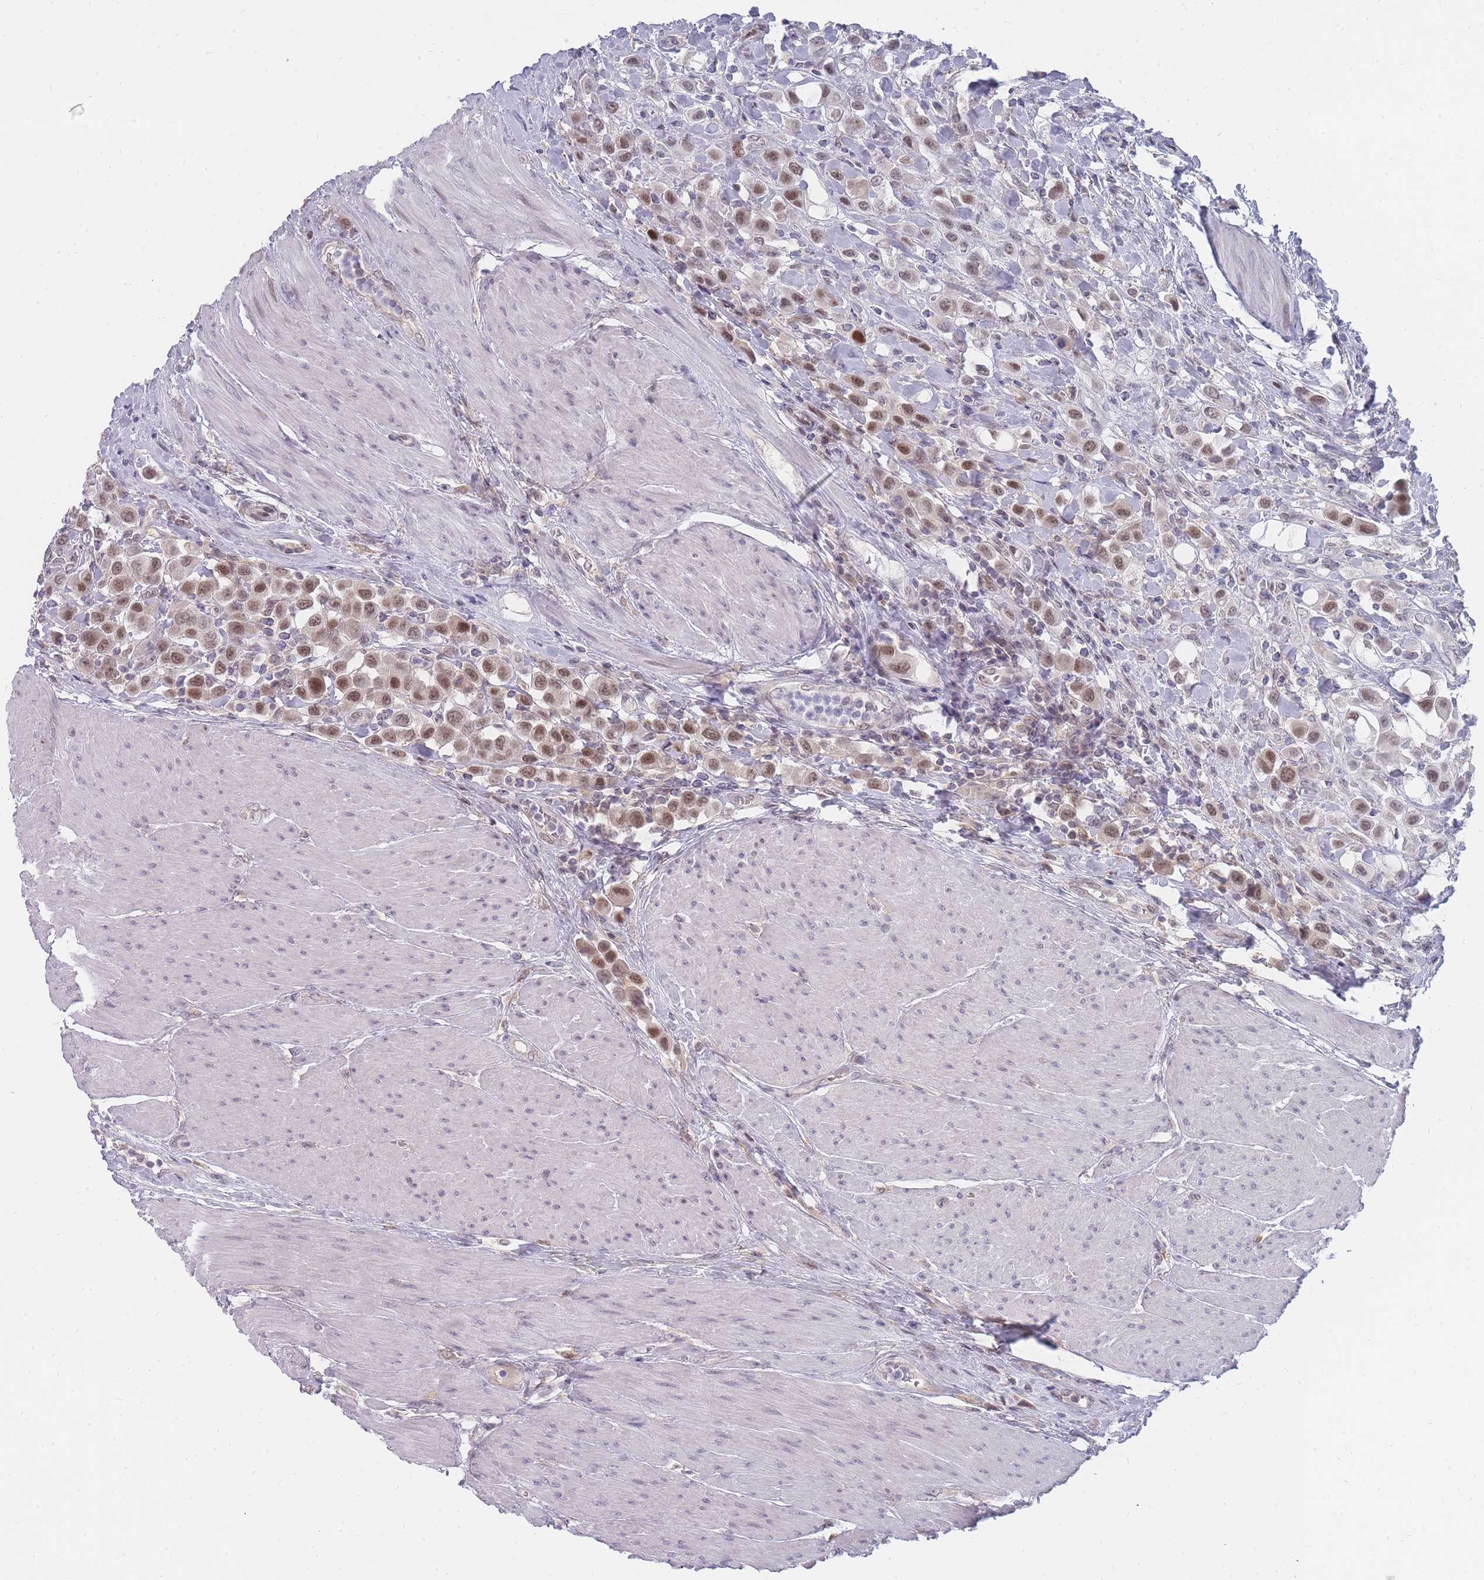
{"staining": {"intensity": "moderate", "quantity": ">75%", "location": "nuclear"}, "tissue": "urothelial cancer", "cell_type": "Tumor cells", "image_type": "cancer", "snomed": [{"axis": "morphology", "description": "Urothelial carcinoma, High grade"}, {"axis": "topography", "description": "Urinary bladder"}], "caption": "Immunohistochemistry (IHC) (DAB (3,3'-diaminobenzidine)) staining of urothelial carcinoma (high-grade) displays moderate nuclear protein staining in approximately >75% of tumor cells. (Brightfield microscopy of DAB IHC at high magnification).", "gene": "GINS1", "patient": {"sex": "male", "age": 50}}